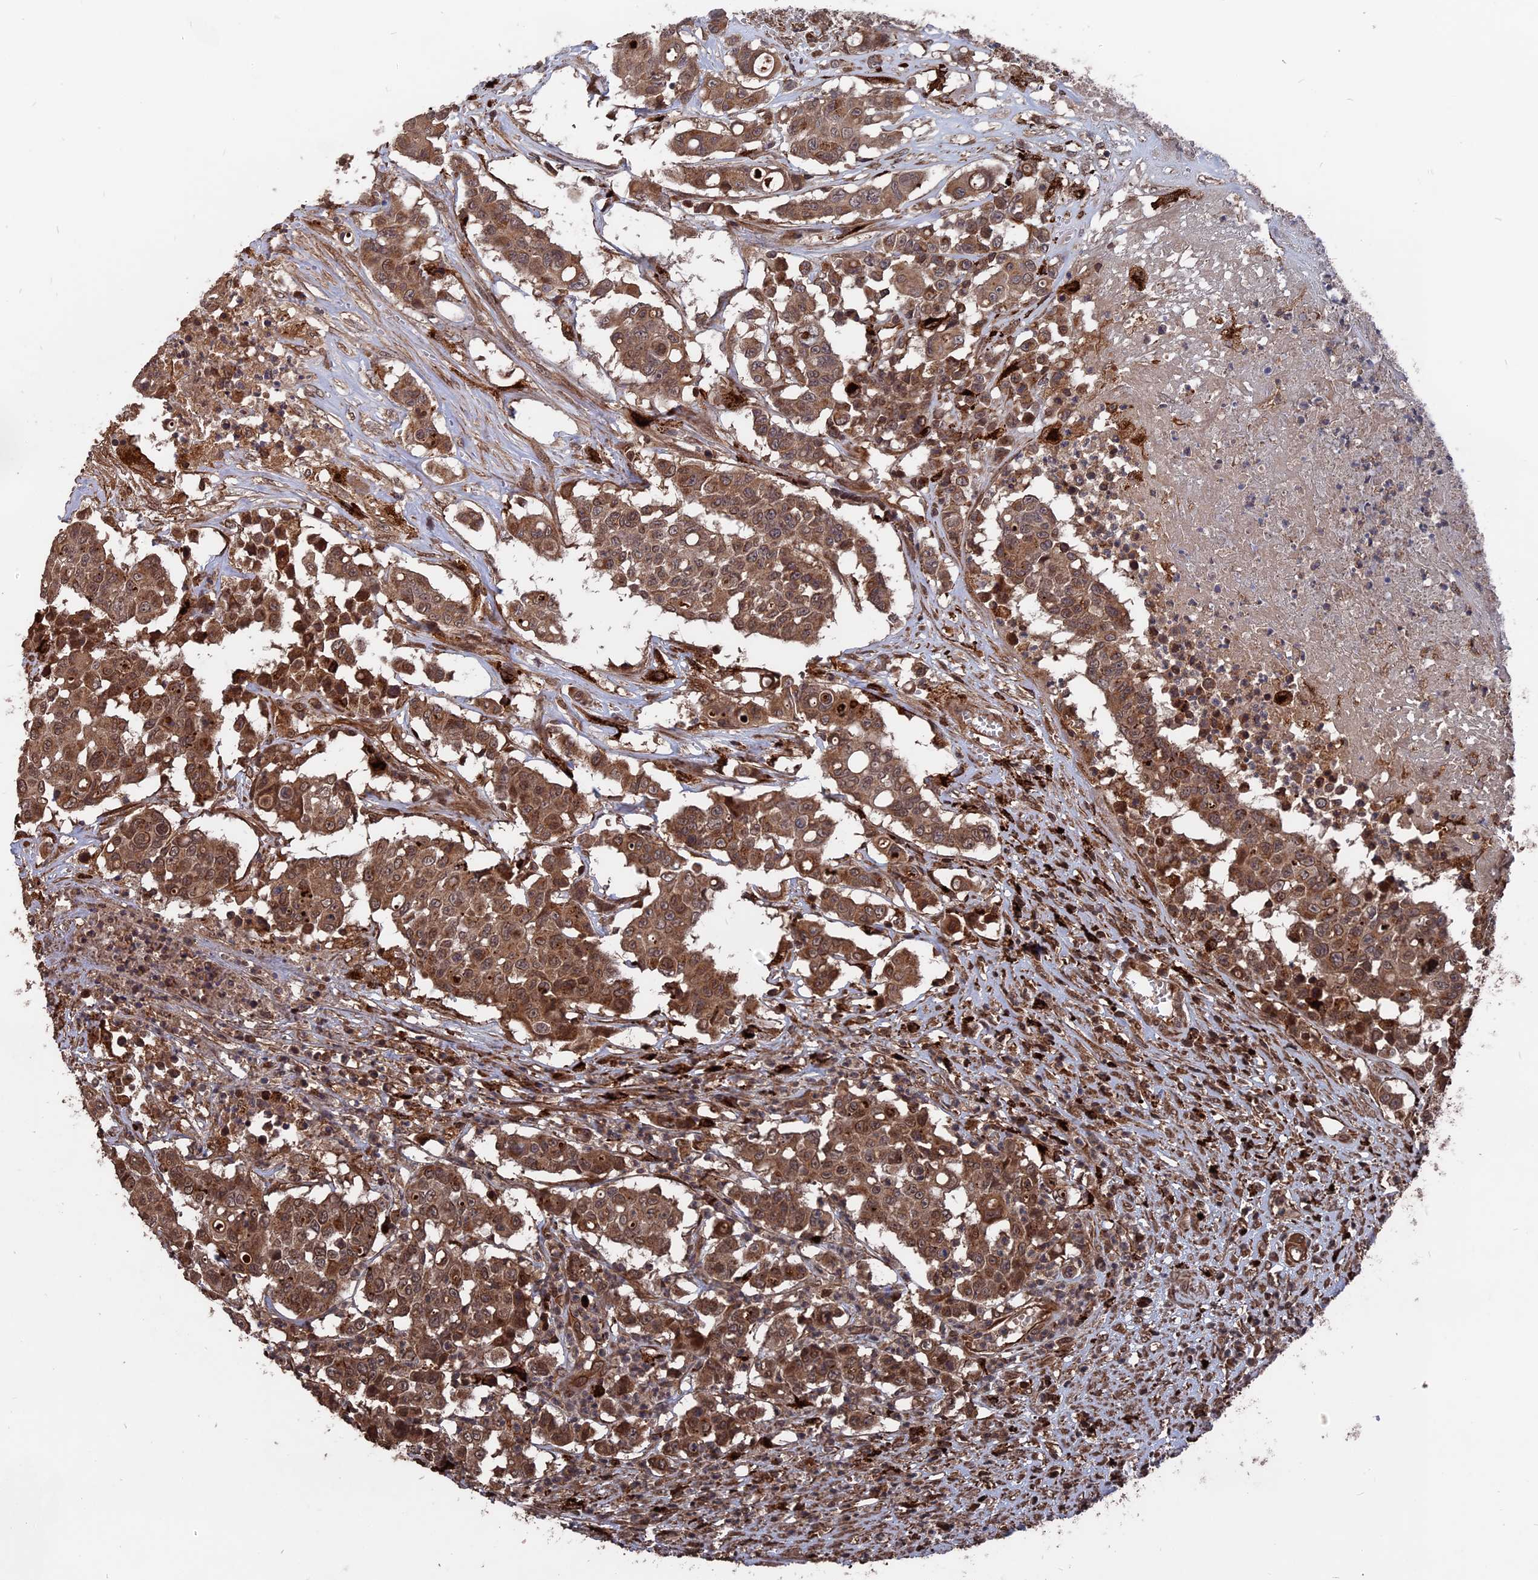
{"staining": {"intensity": "moderate", "quantity": ">75%", "location": "cytoplasmic/membranous,nuclear"}, "tissue": "colorectal cancer", "cell_type": "Tumor cells", "image_type": "cancer", "snomed": [{"axis": "morphology", "description": "Adenocarcinoma, NOS"}, {"axis": "topography", "description": "Colon"}], "caption": "The image exhibits a brown stain indicating the presence of a protein in the cytoplasmic/membranous and nuclear of tumor cells in colorectal cancer.", "gene": "TELO2", "patient": {"sex": "male", "age": 51}}